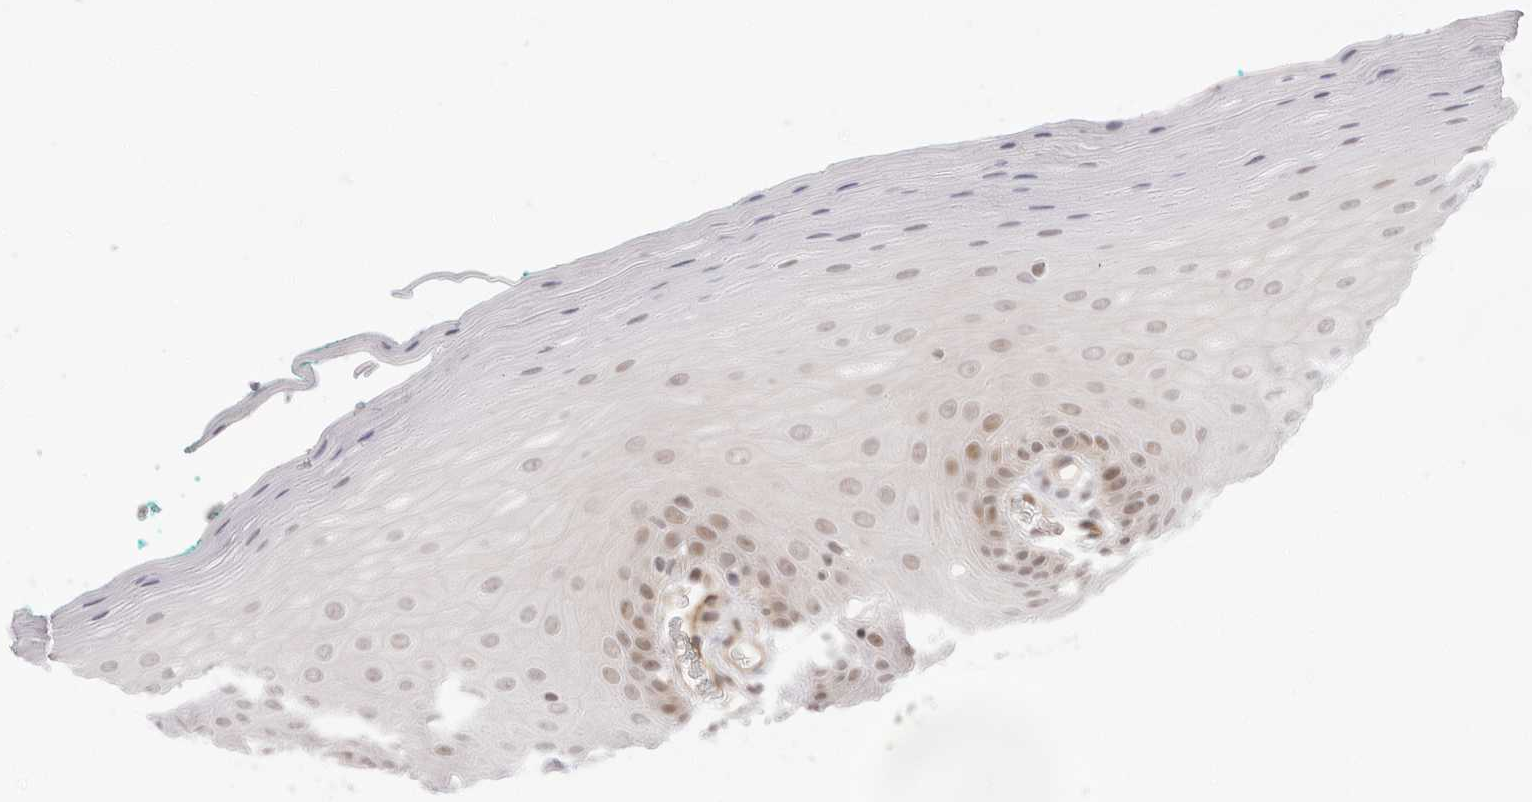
{"staining": {"intensity": "moderate", "quantity": "25%-75%", "location": "nuclear"}, "tissue": "oral mucosa", "cell_type": "Squamous epithelial cells", "image_type": "normal", "snomed": [{"axis": "morphology", "description": "Normal tissue, NOS"}, {"axis": "topography", "description": "Skeletal muscle"}, {"axis": "topography", "description": "Oral tissue"}], "caption": "Oral mucosa stained with DAB immunohistochemistry reveals medium levels of moderate nuclear expression in approximately 25%-75% of squamous epithelial cells.", "gene": "ITGB3BP", "patient": {"sex": "male", "age": 58}}